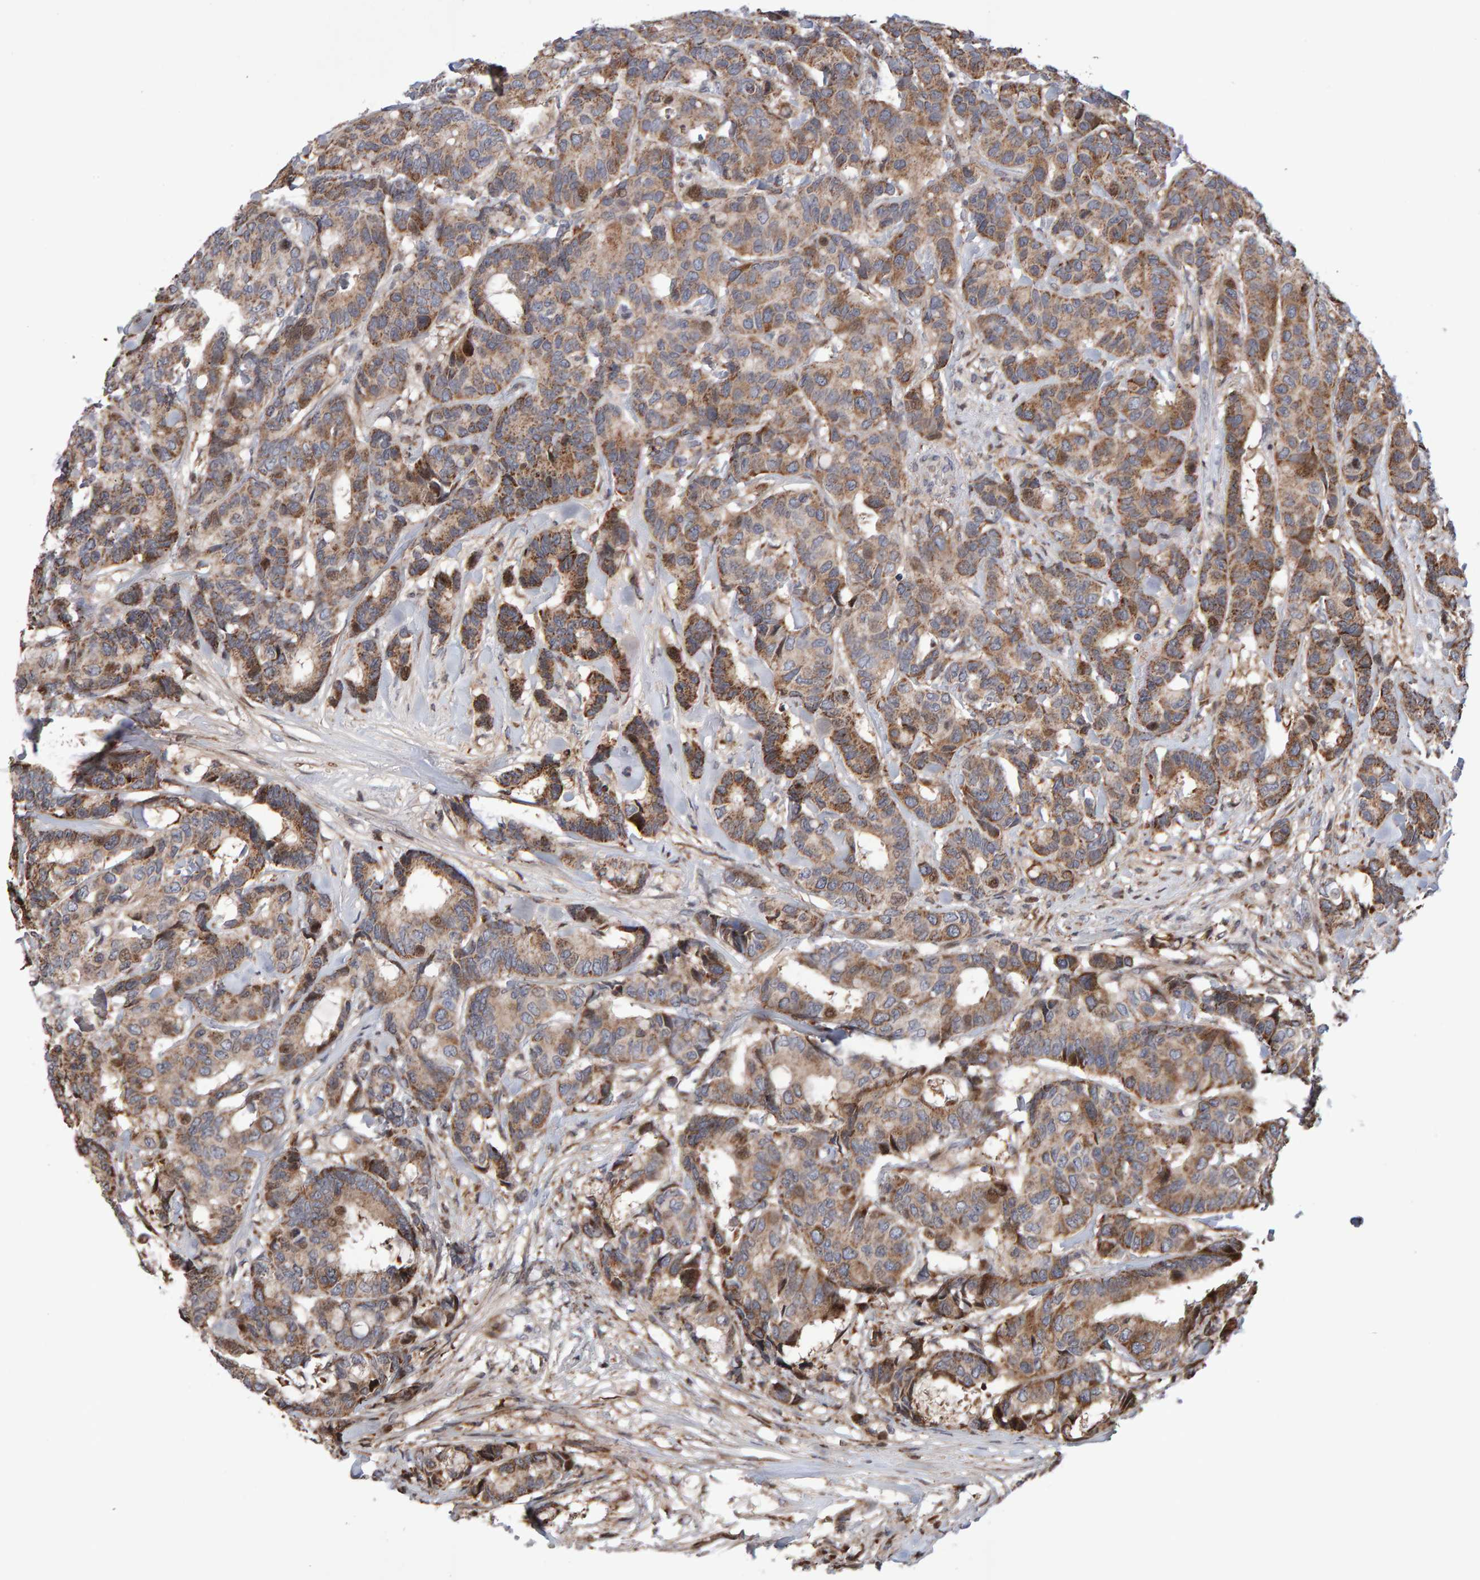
{"staining": {"intensity": "moderate", "quantity": ">75%", "location": "cytoplasmic/membranous"}, "tissue": "breast cancer", "cell_type": "Tumor cells", "image_type": "cancer", "snomed": [{"axis": "morphology", "description": "Duct carcinoma"}, {"axis": "topography", "description": "Breast"}], "caption": "Immunohistochemistry (IHC) image of neoplastic tissue: human breast invasive ductal carcinoma stained using immunohistochemistry demonstrates medium levels of moderate protein expression localized specifically in the cytoplasmic/membranous of tumor cells, appearing as a cytoplasmic/membranous brown color.", "gene": "PECR", "patient": {"sex": "female", "age": 87}}